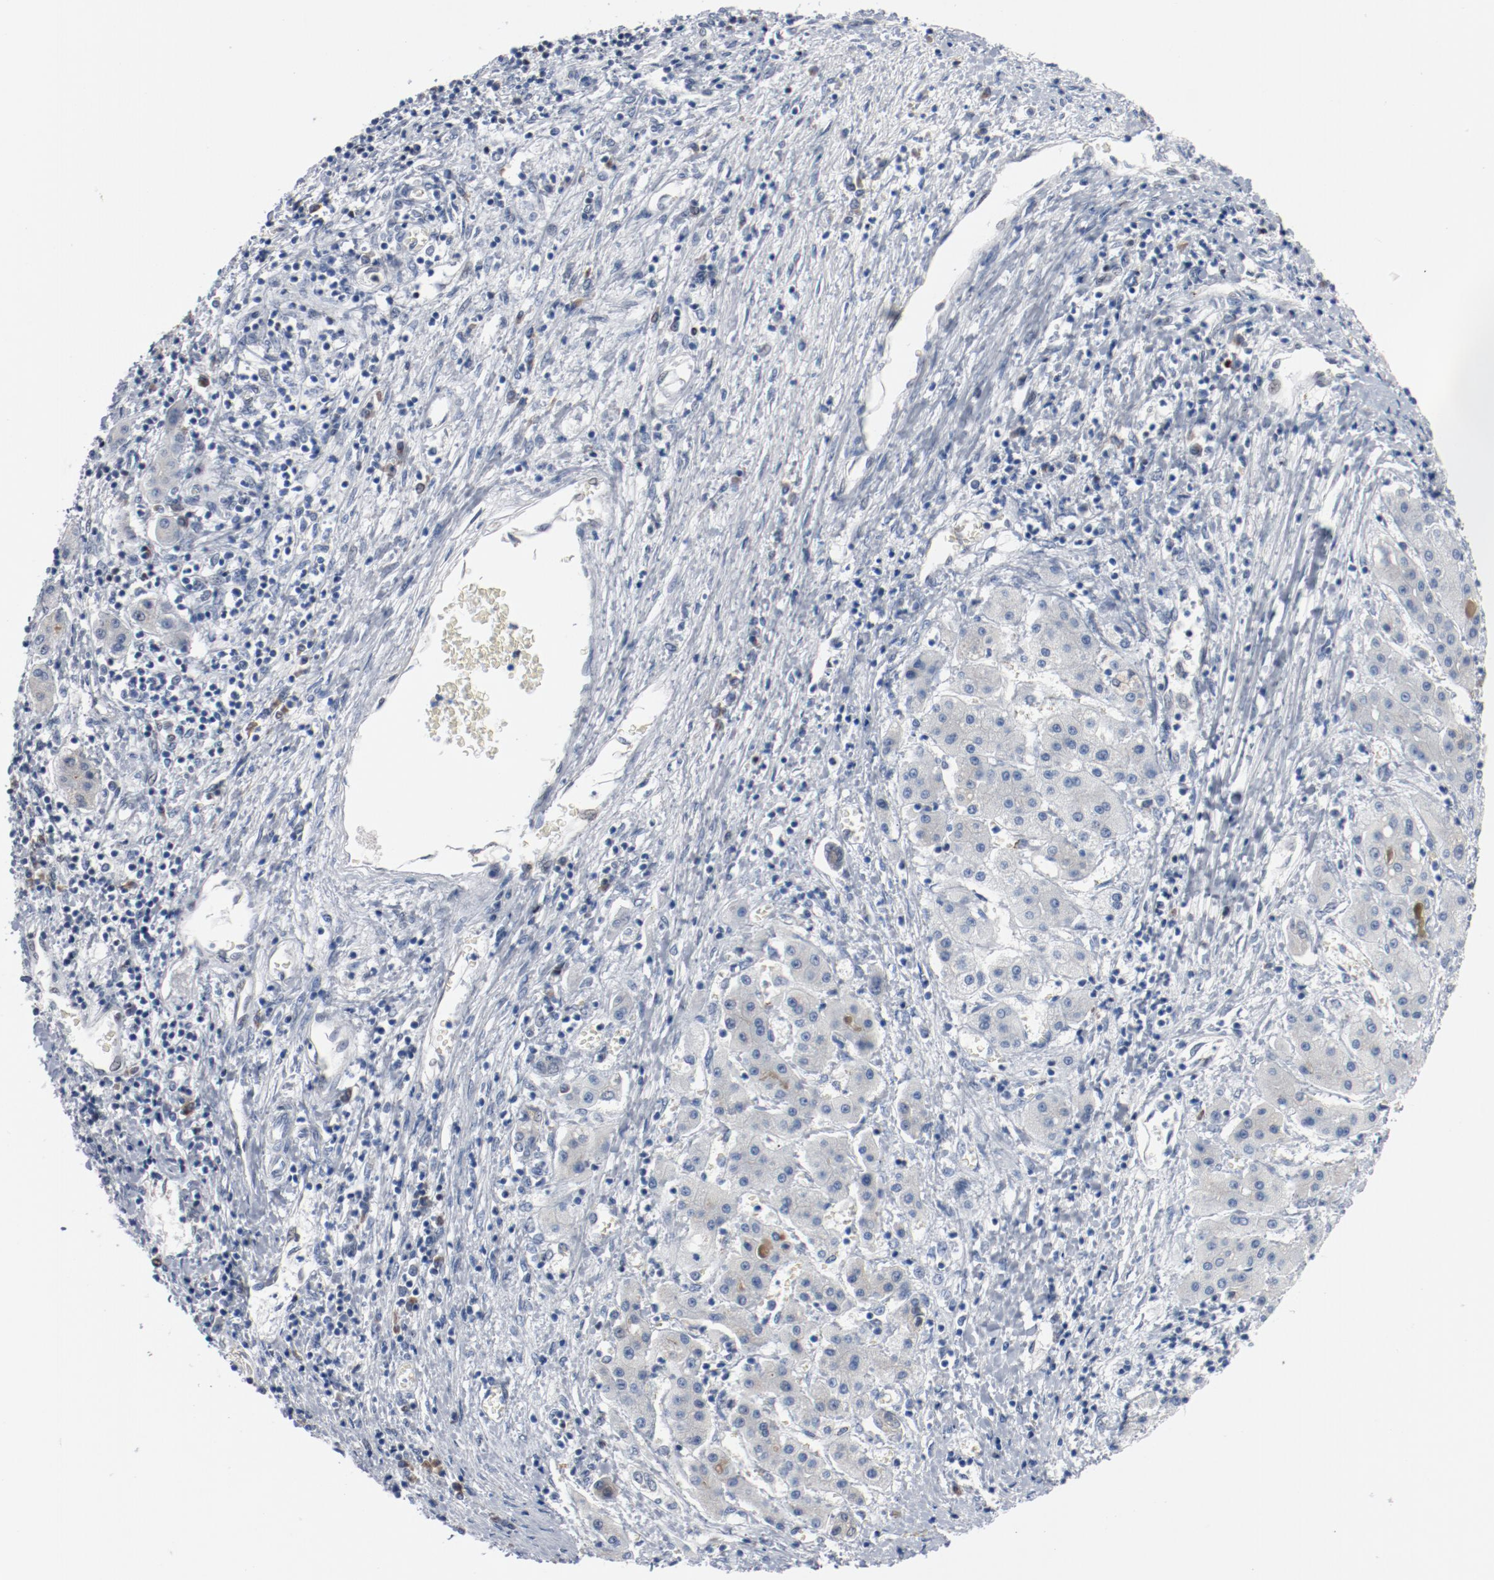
{"staining": {"intensity": "negative", "quantity": "none", "location": "none"}, "tissue": "liver cancer", "cell_type": "Tumor cells", "image_type": "cancer", "snomed": [{"axis": "morphology", "description": "Carcinoma, Hepatocellular, NOS"}, {"axis": "topography", "description": "Liver"}], "caption": "IHC micrograph of liver hepatocellular carcinoma stained for a protein (brown), which displays no positivity in tumor cells.", "gene": "FOXP1", "patient": {"sex": "male", "age": 24}}